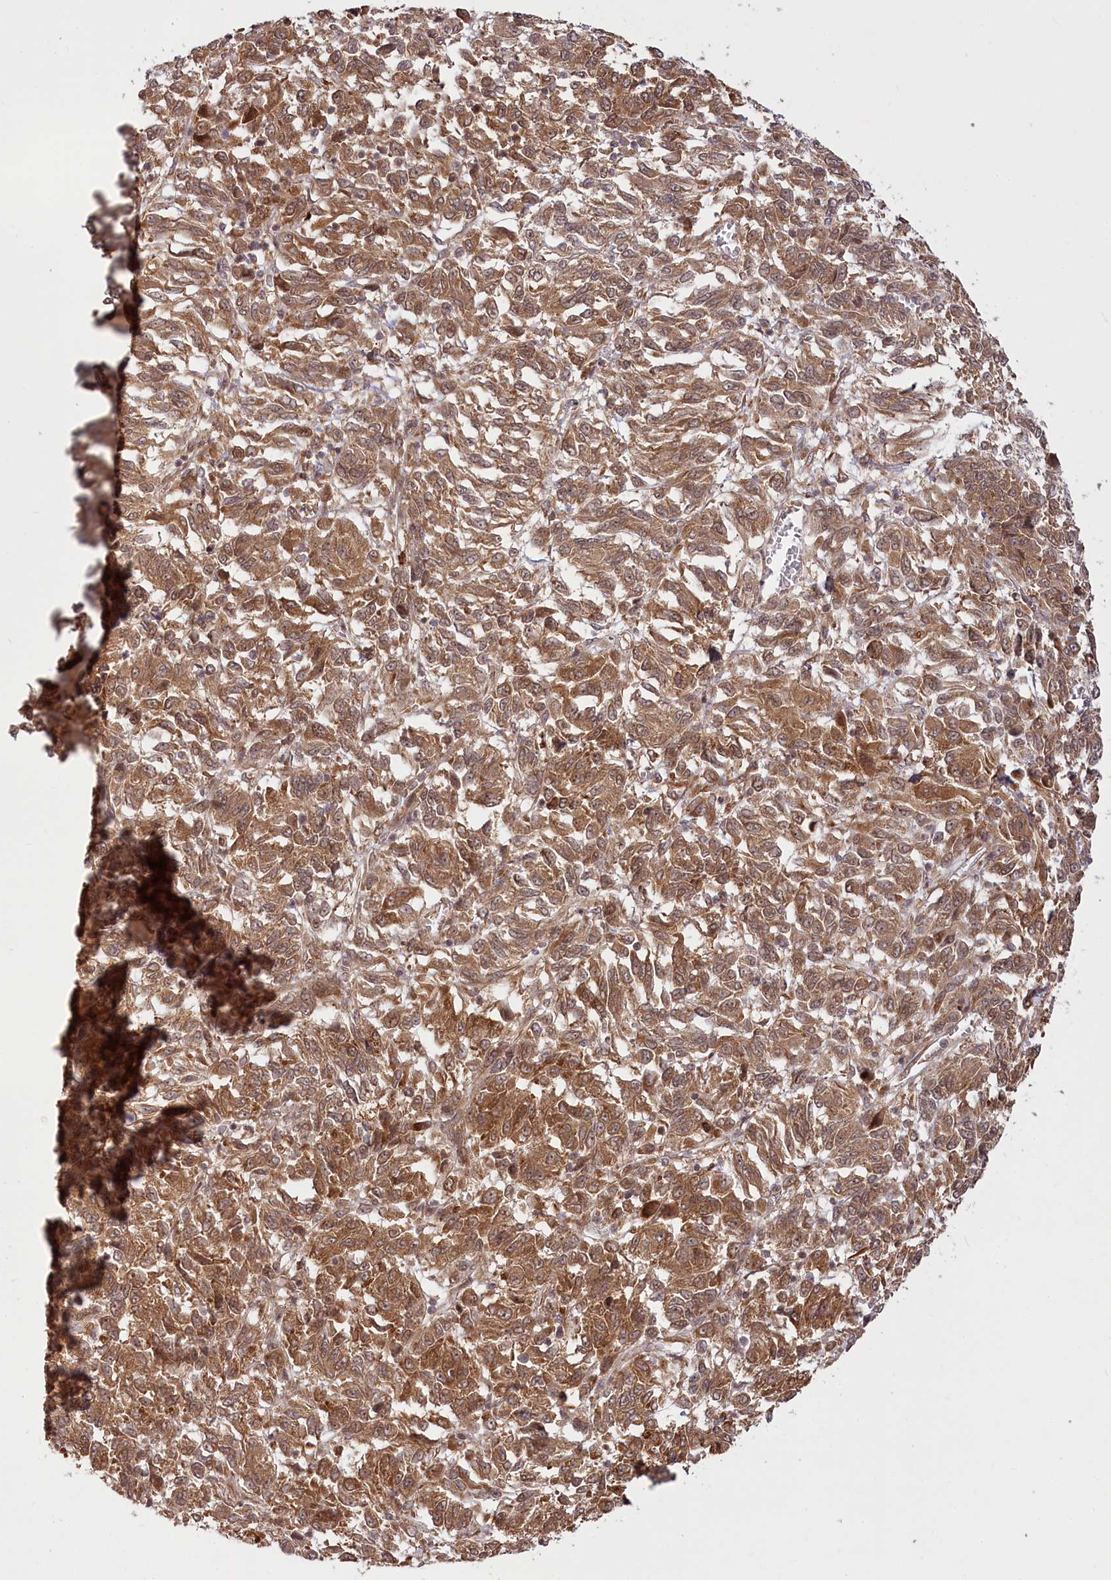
{"staining": {"intensity": "moderate", "quantity": ">75%", "location": "cytoplasmic/membranous"}, "tissue": "melanoma", "cell_type": "Tumor cells", "image_type": "cancer", "snomed": [{"axis": "morphology", "description": "Malignant melanoma, Metastatic site"}, {"axis": "topography", "description": "Lung"}], "caption": "Immunohistochemistry (DAB (3,3'-diaminobenzidine)) staining of malignant melanoma (metastatic site) reveals moderate cytoplasmic/membranous protein positivity in approximately >75% of tumor cells.", "gene": "CEP70", "patient": {"sex": "male", "age": 64}}